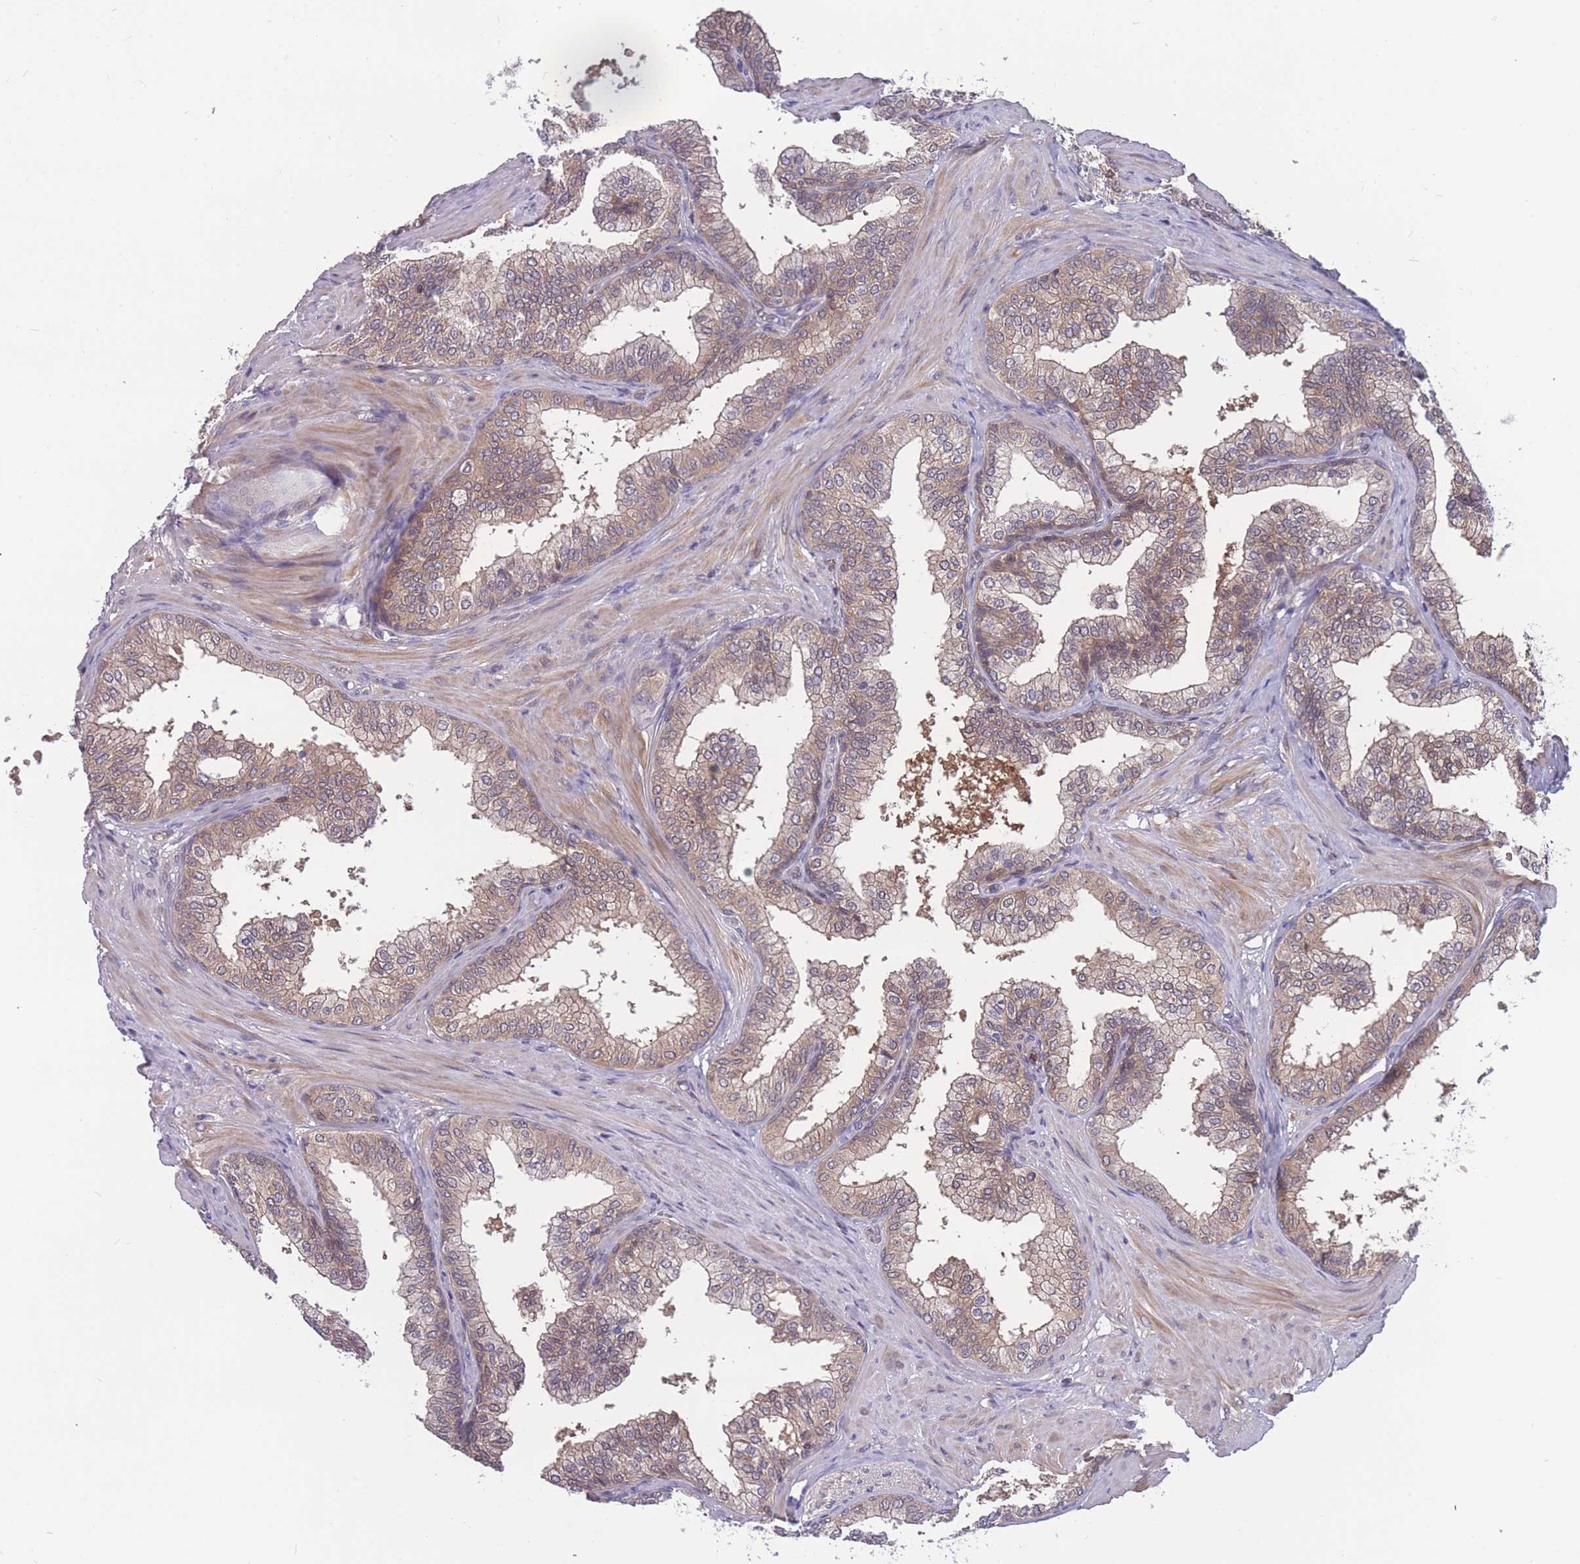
{"staining": {"intensity": "weak", "quantity": "25%-75%", "location": "cytoplasmic/membranous"}, "tissue": "prostate", "cell_type": "Glandular cells", "image_type": "normal", "snomed": [{"axis": "morphology", "description": "Normal tissue, NOS"}, {"axis": "topography", "description": "Prostate"}], "caption": "Benign prostate was stained to show a protein in brown. There is low levels of weak cytoplasmic/membranous expression in approximately 25%-75% of glandular cells. (DAB (3,3'-diaminobenzidine) IHC, brown staining for protein, blue staining for nuclei).", "gene": "UBE2NL", "patient": {"sex": "male", "age": 60}}